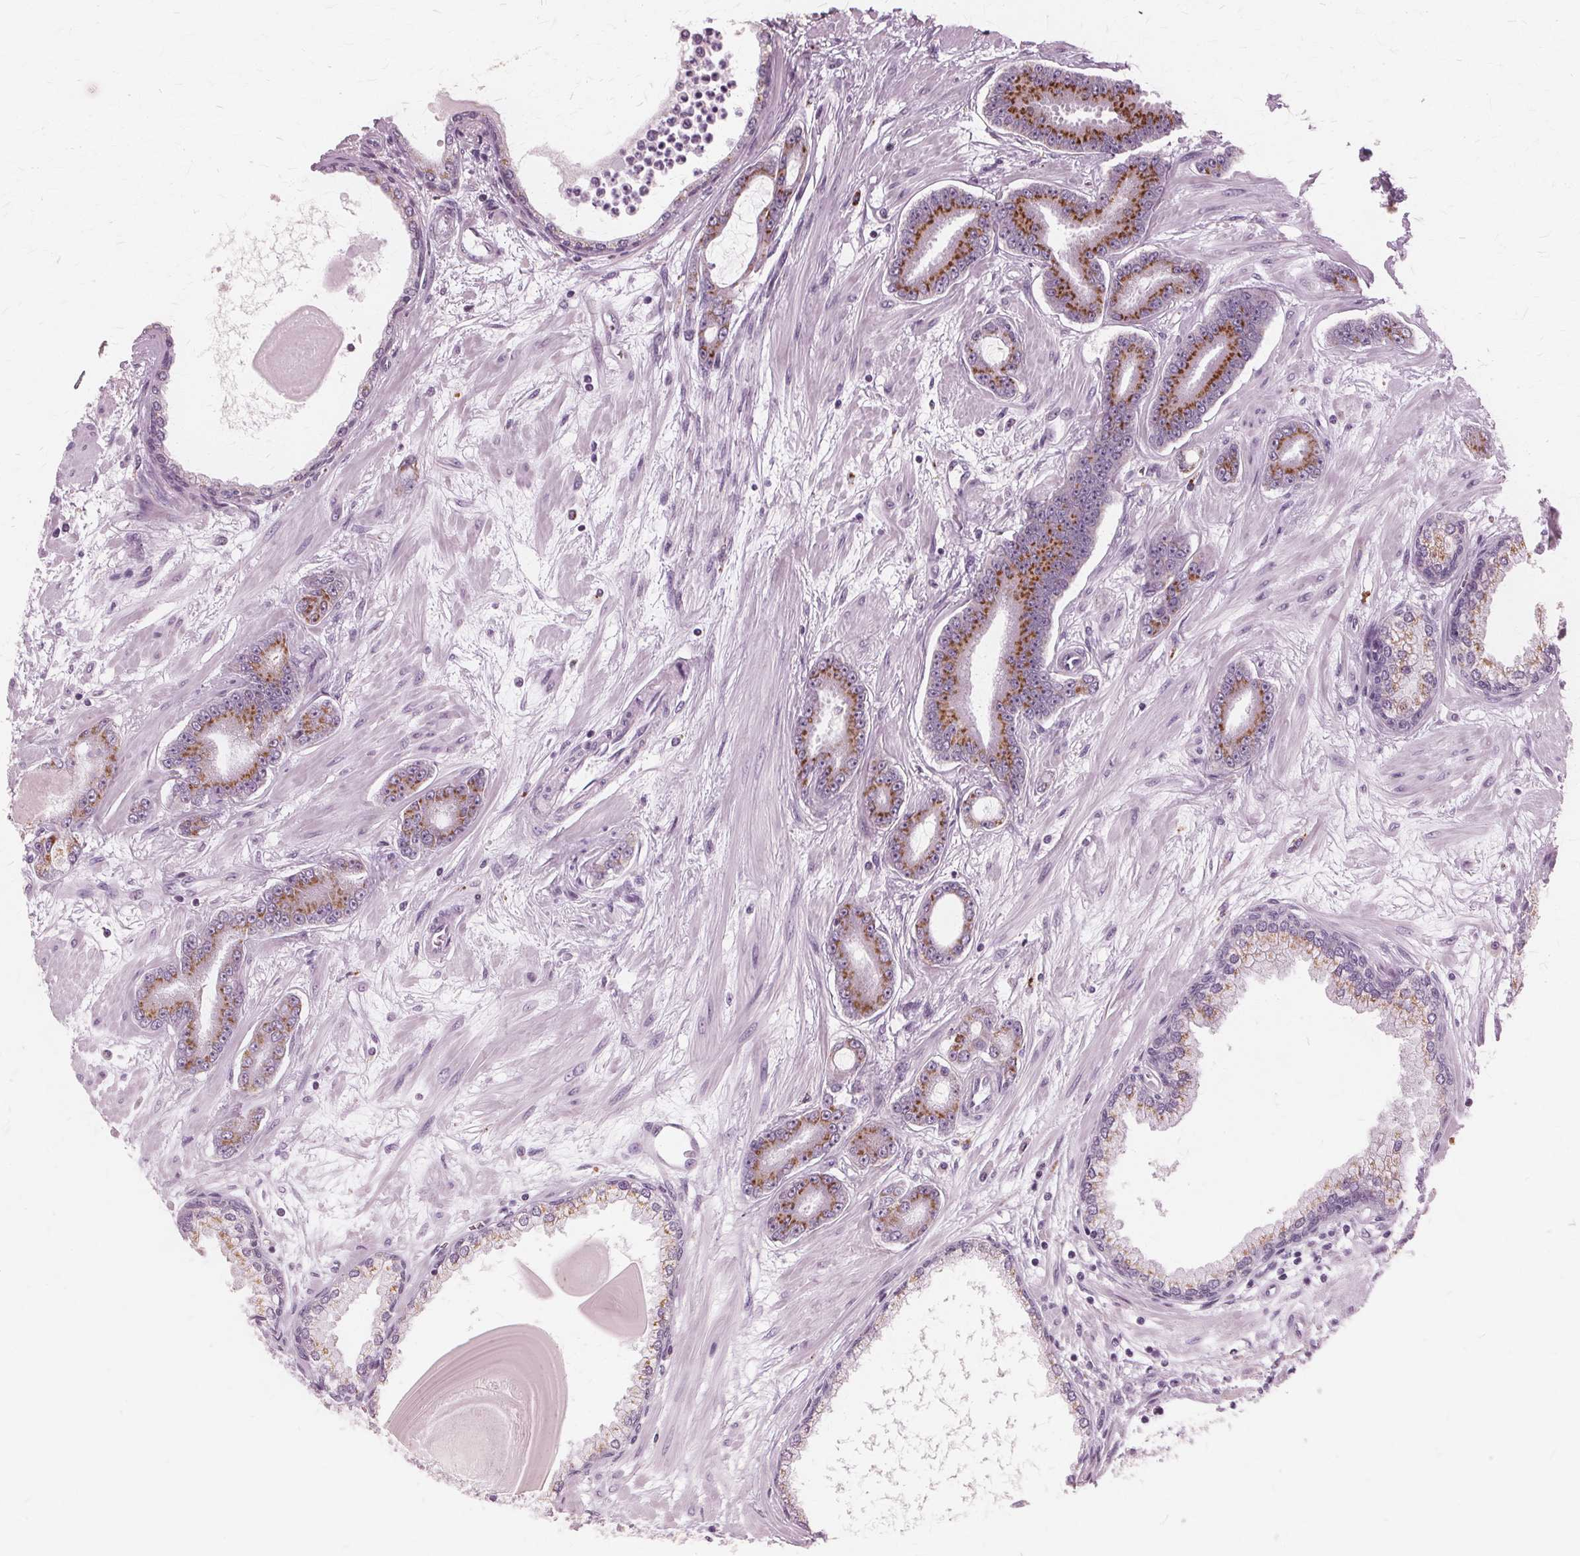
{"staining": {"intensity": "moderate", "quantity": "25%-75%", "location": "cytoplasmic/membranous"}, "tissue": "prostate cancer", "cell_type": "Tumor cells", "image_type": "cancer", "snomed": [{"axis": "morphology", "description": "Adenocarcinoma, Low grade"}, {"axis": "topography", "description": "Prostate"}], "caption": "About 25%-75% of tumor cells in prostate adenocarcinoma (low-grade) show moderate cytoplasmic/membranous protein staining as visualized by brown immunohistochemical staining.", "gene": "DNASE2", "patient": {"sex": "male", "age": 64}}